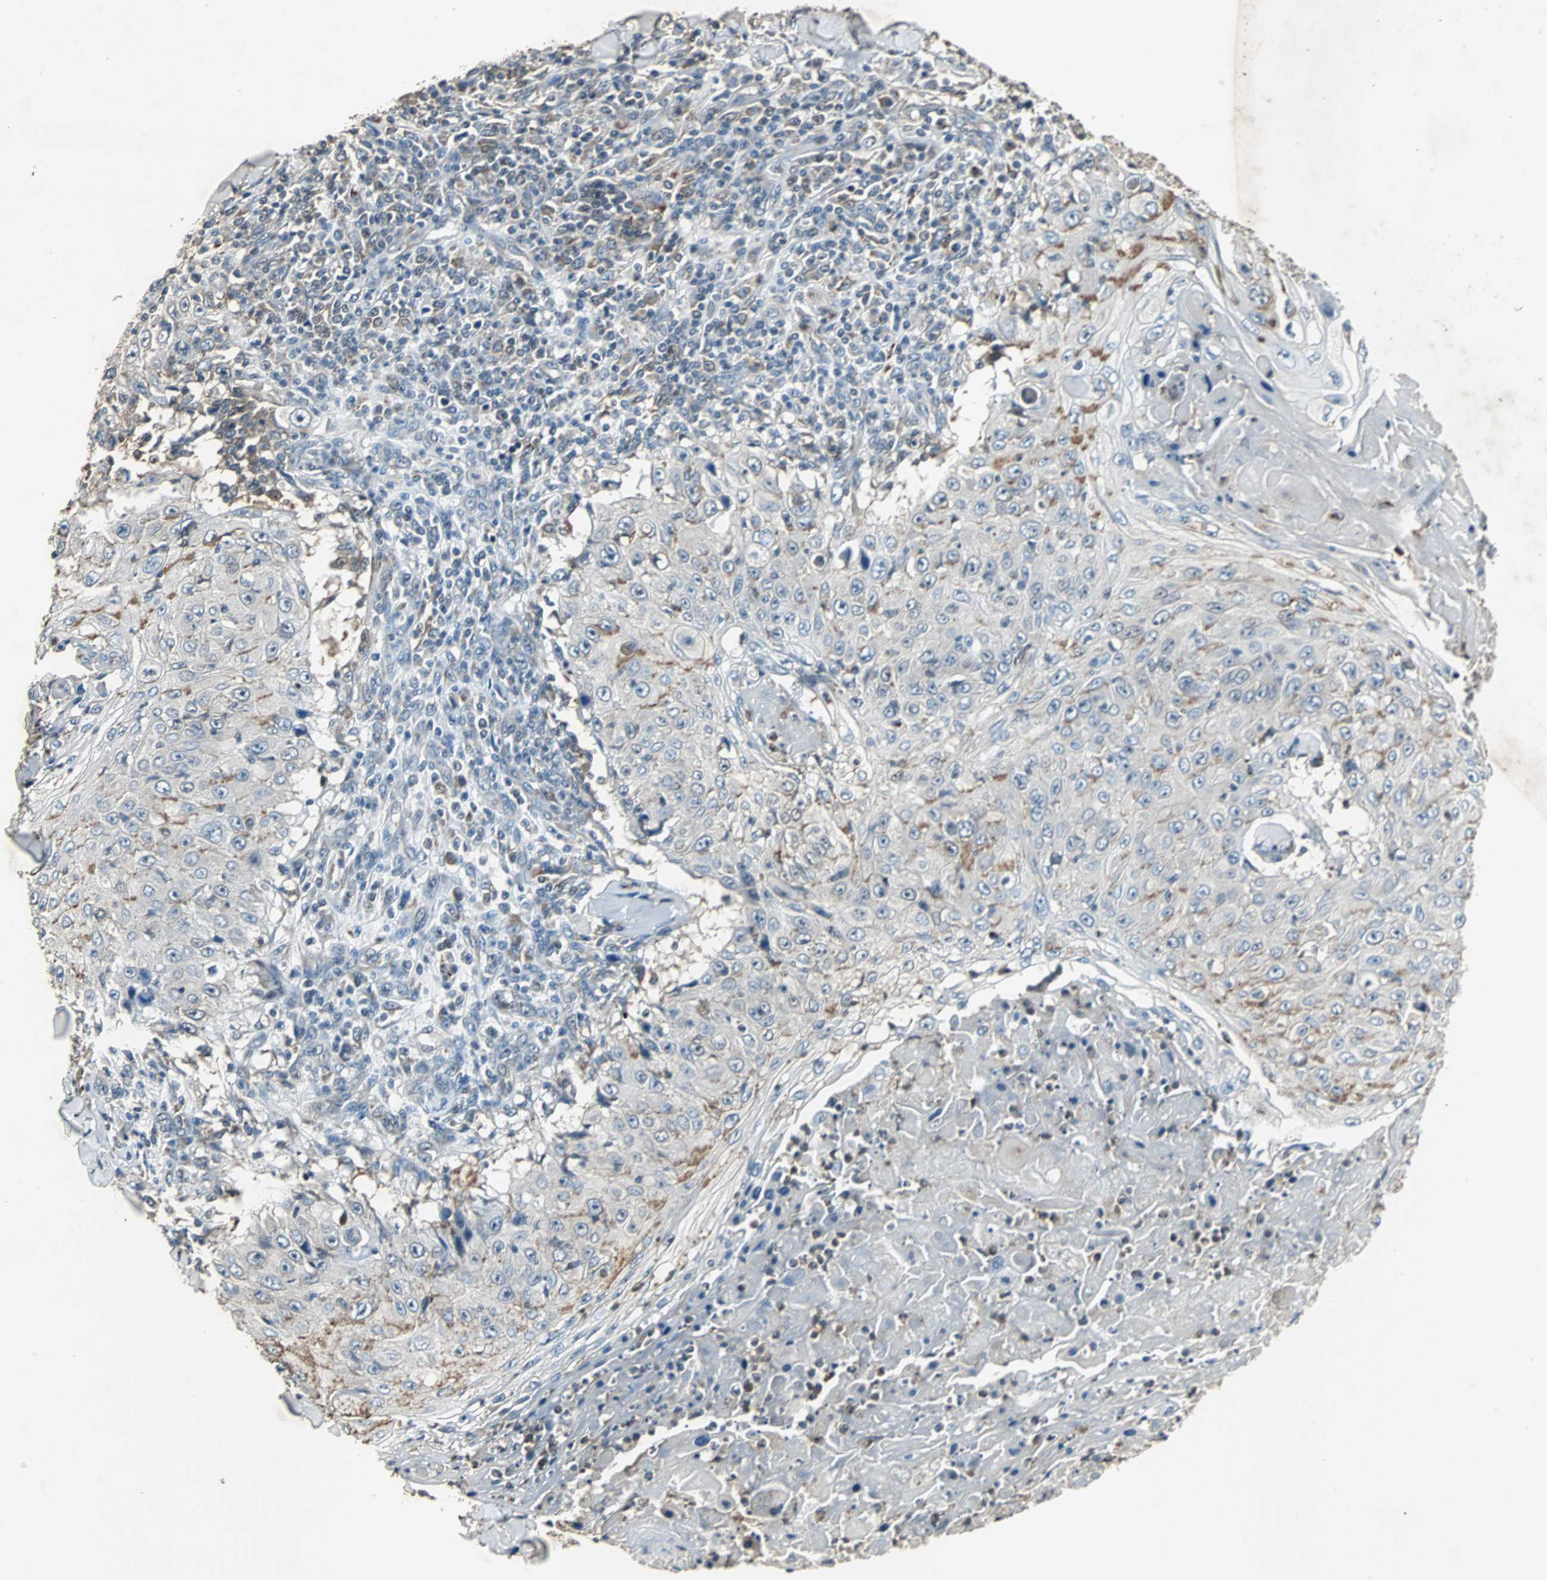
{"staining": {"intensity": "weak", "quantity": "<25%", "location": "cytoplasmic/membranous"}, "tissue": "skin cancer", "cell_type": "Tumor cells", "image_type": "cancer", "snomed": [{"axis": "morphology", "description": "Squamous cell carcinoma, NOS"}, {"axis": "topography", "description": "Skin"}], "caption": "Immunohistochemical staining of human skin squamous cell carcinoma demonstrates no significant staining in tumor cells. (Stains: DAB (3,3'-diaminobenzidine) immunohistochemistry with hematoxylin counter stain, Microscopy: brightfield microscopy at high magnification).", "gene": "SOS1", "patient": {"sex": "male", "age": 86}}